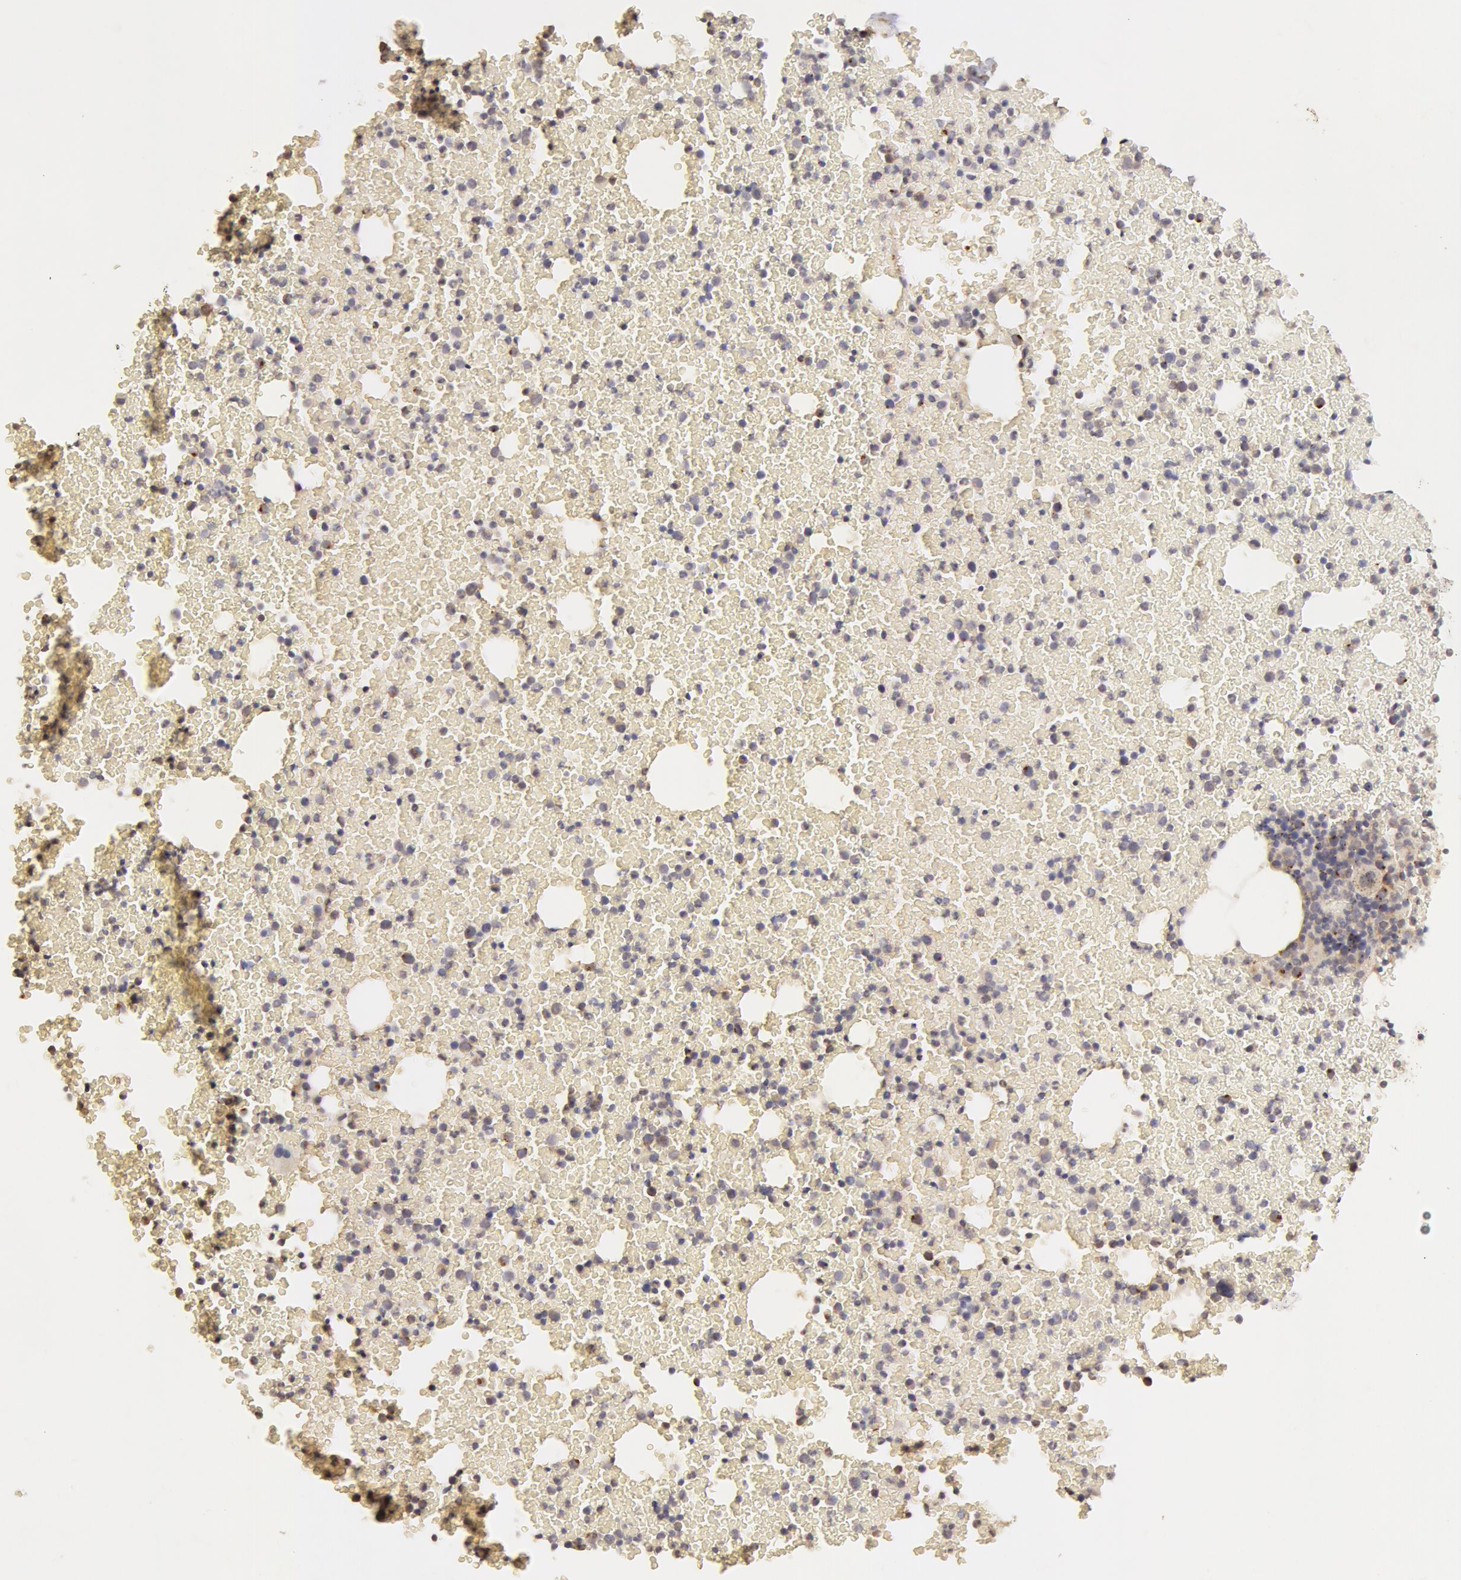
{"staining": {"intensity": "moderate", "quantity": "<25%", "location": "cytoplasmic/membranous"}, "tissue": "bone marrow", "cell_type": "Hematopoietic cells", "image_type": "normal", "snomed": [{"axis": "morphology", "description": "Normal tissue, NOS"}, {"axis": "topography", "description": "Bone marrow"}], "caption": "High-power microscopy captured an immunohistochemistry photomicrograph of unremarkable bone marrow, revealing moderate cytoplasmic/membranous positivity in approximately <25% of hematopoietic cells.", "gene": "ADPRH", "patient": {"sex": "female", "age": 41}}